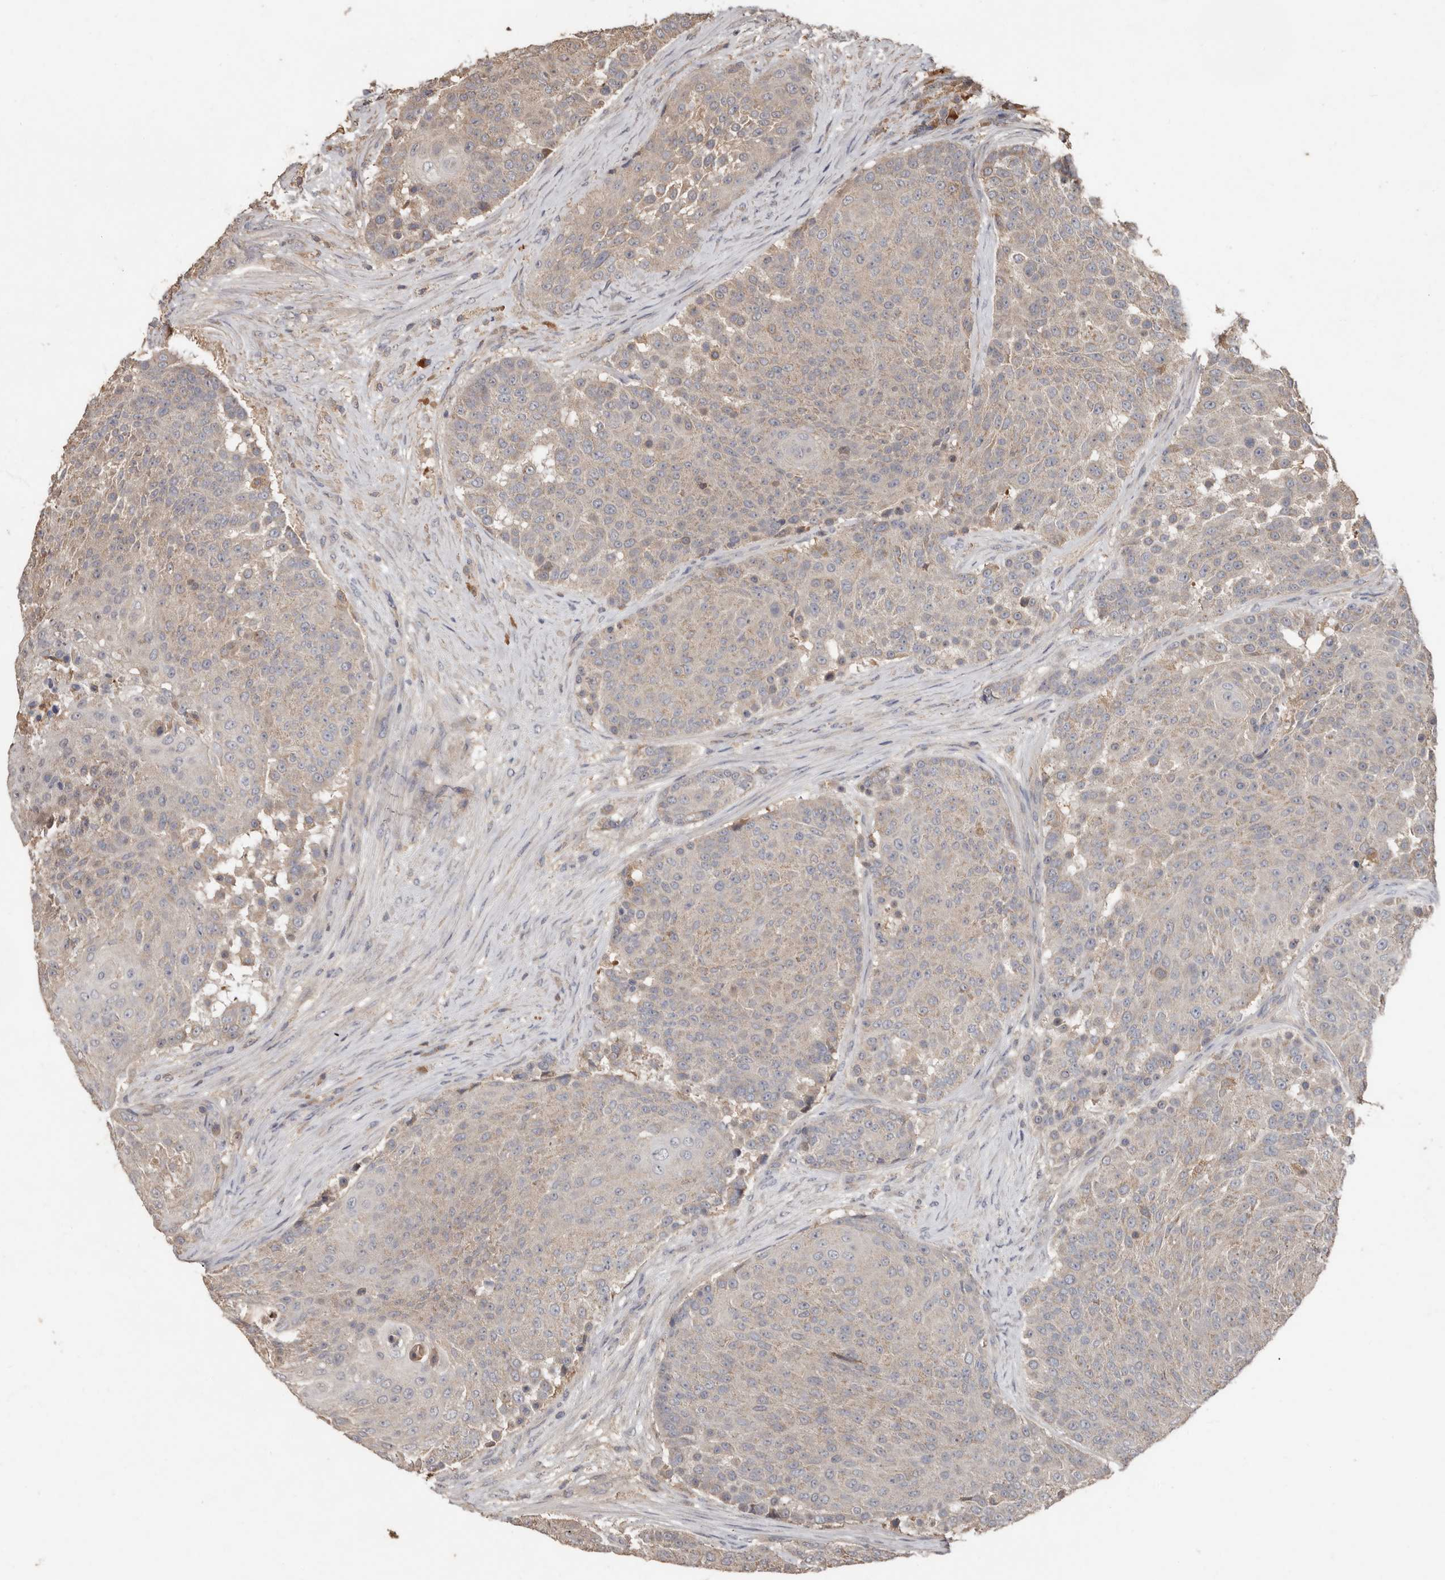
{"staining": {"intensity": "weak", "quantity": "<25%", "location": "cytoplasmic/membranous"}, "tissue": "urothelial cancer", "cell_type": "Tumor cells", "image_type": "cancer", "snomed": [{"axis": "morphology", "description": "Urothelial carcinoma, High grade"}, {"axis": "topography", "description": "Urinary bladder"}], "caption": "Photomicrograph shows no protein staining in tumor cells of urothelial carcinoma (high-grade) tissue.", "gene": "KIF26B", "patient": {"sex": "female", "age": 63}}